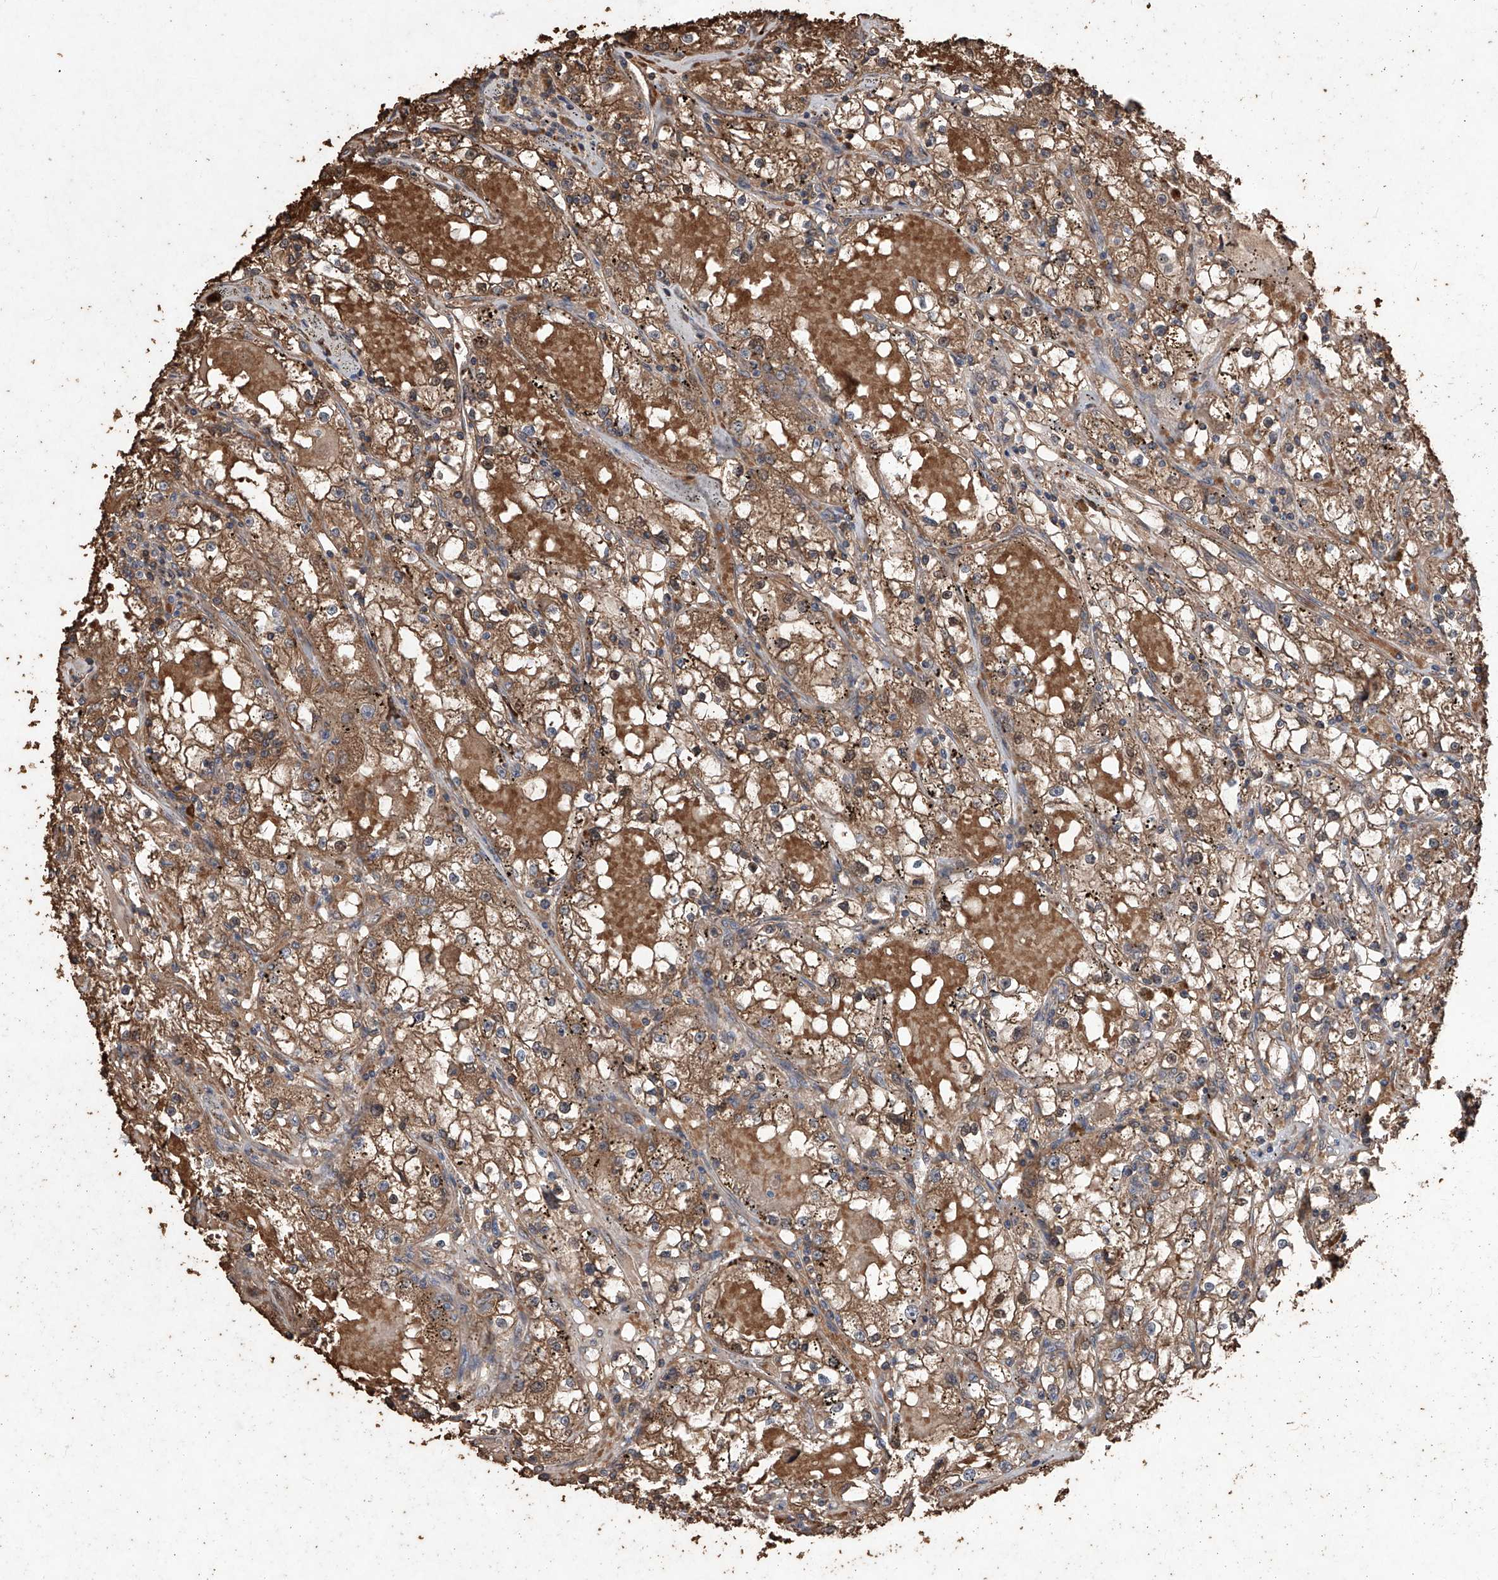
{"staining": {"intensity": "moderate", "quantity": ">75%", "location": "cytoplasmic/membranous"}, "tissue": "renal cancer", "cell_type": "Tumor cells", "image_type": "cancer", "snomed": [{"axis": "morphology", "description": "Adenocarcinoma, NOS"}, {"axis": "topography", "description": "Kidney"}], "caption": "IHC image of neoplastic tissue: human adenocarcinoma (renal) stained using IHC displays medium levels of moderate protein expression localized specifically in the cytoplasmic/membranous of tumor cells, appearing as a cytoplasmic/membranous brown color.", "gene": "EML1", "patient": {"sex": "male", "age": 56}}